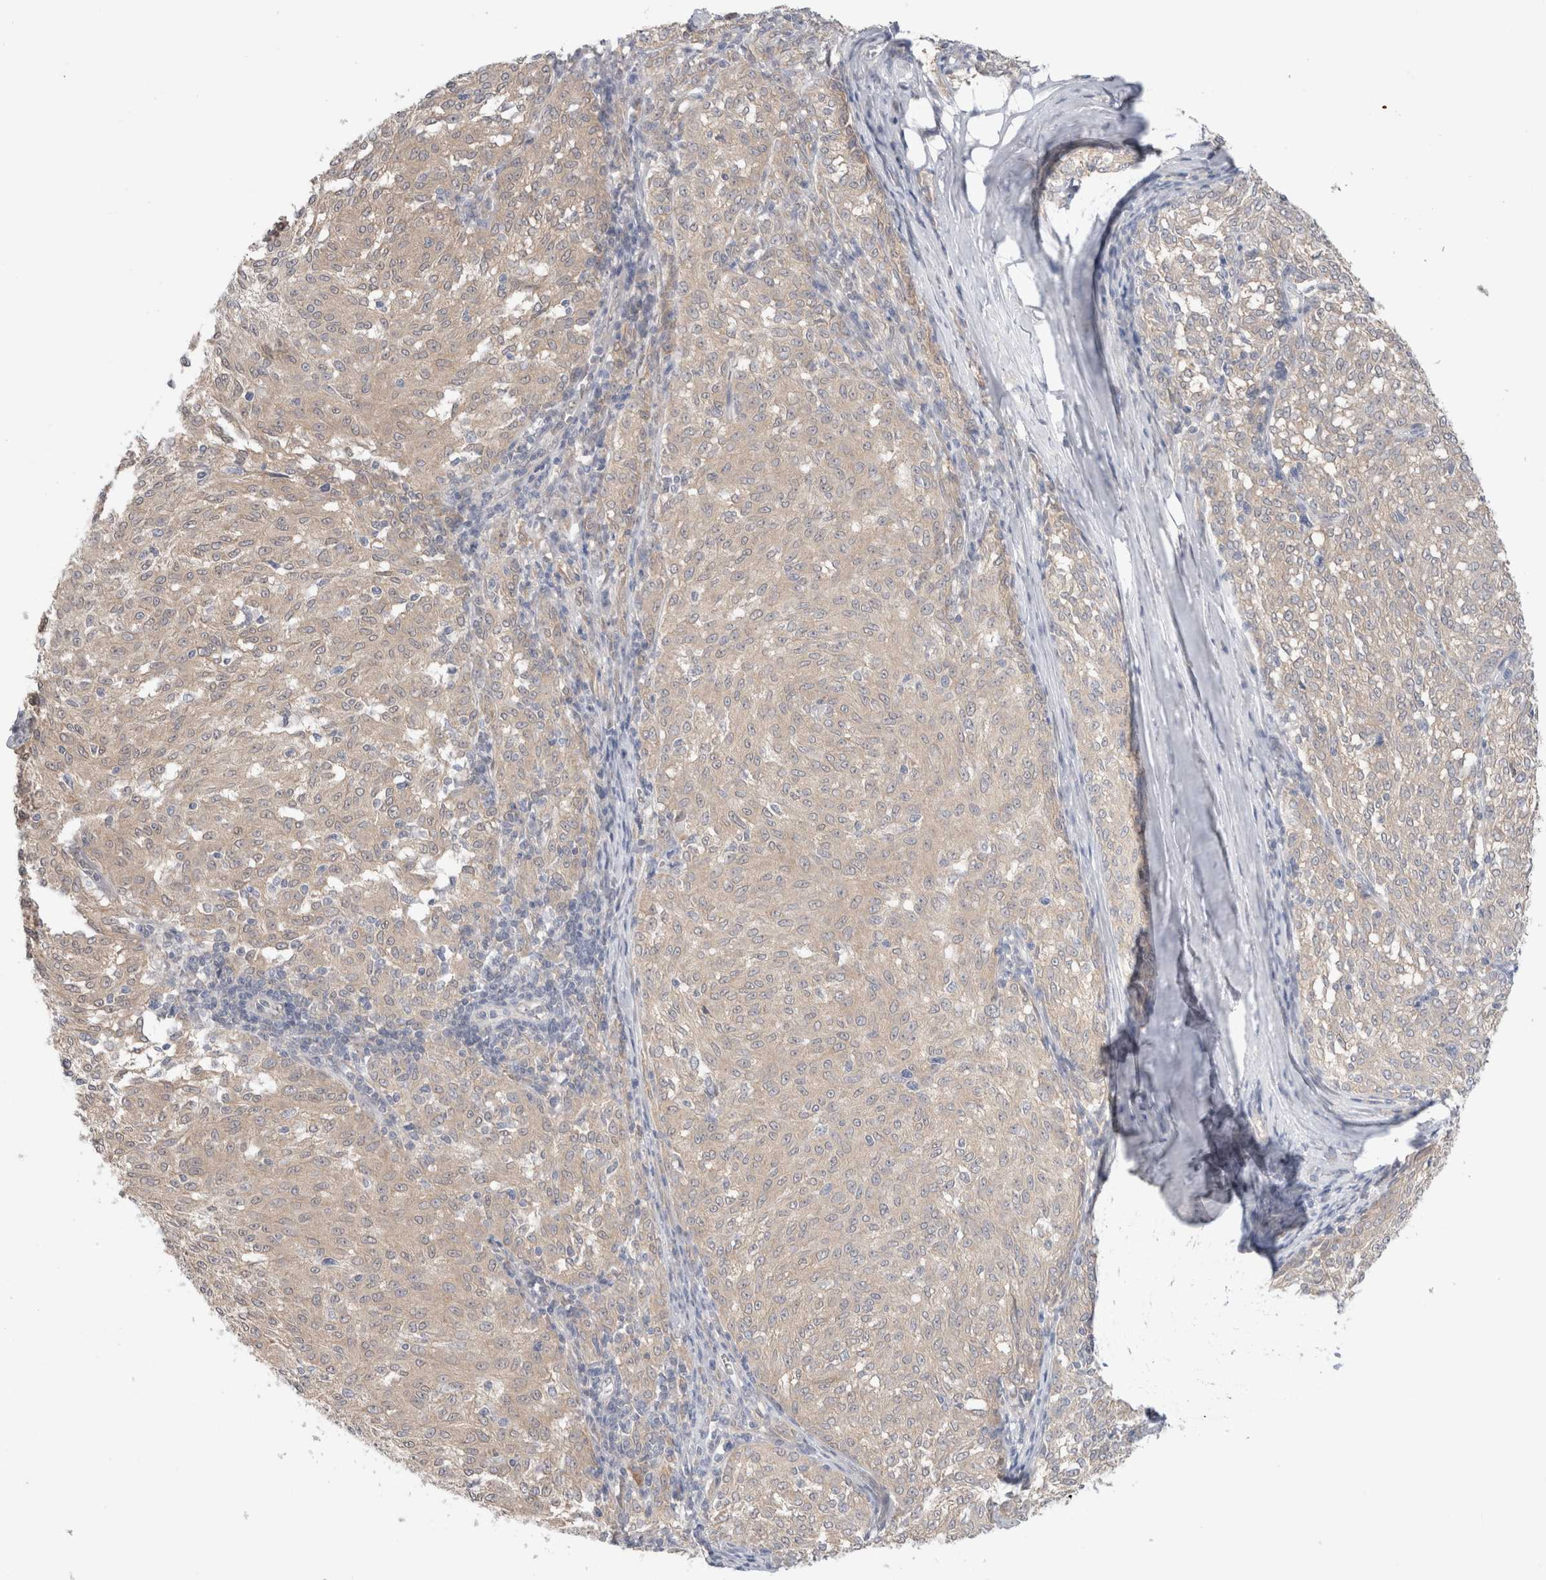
{"staining": {"intensity": "weak", "quantity": ">75%", "location": "cytoplasmic/membranous"}, "tissue": "melanoma", "cell_type": "Tumor cells", "image_type": "cancer", "snomed": [{"axis": "morphology", "description": "Malignant melanoma, NOS"}, {"axis": "topography", "description": "Skin"}], "caption": "A high-resolution image shows immunohistochemistry (IHC) staining of melanoma, which exhibits weak cytoplasmic/membranous positivity in approximately >75% of tumor cells. (IHC, brightfield microscopy, high magnification).", "gene": "NDOR1", "patient": {"sex": "female", "age": 72}}